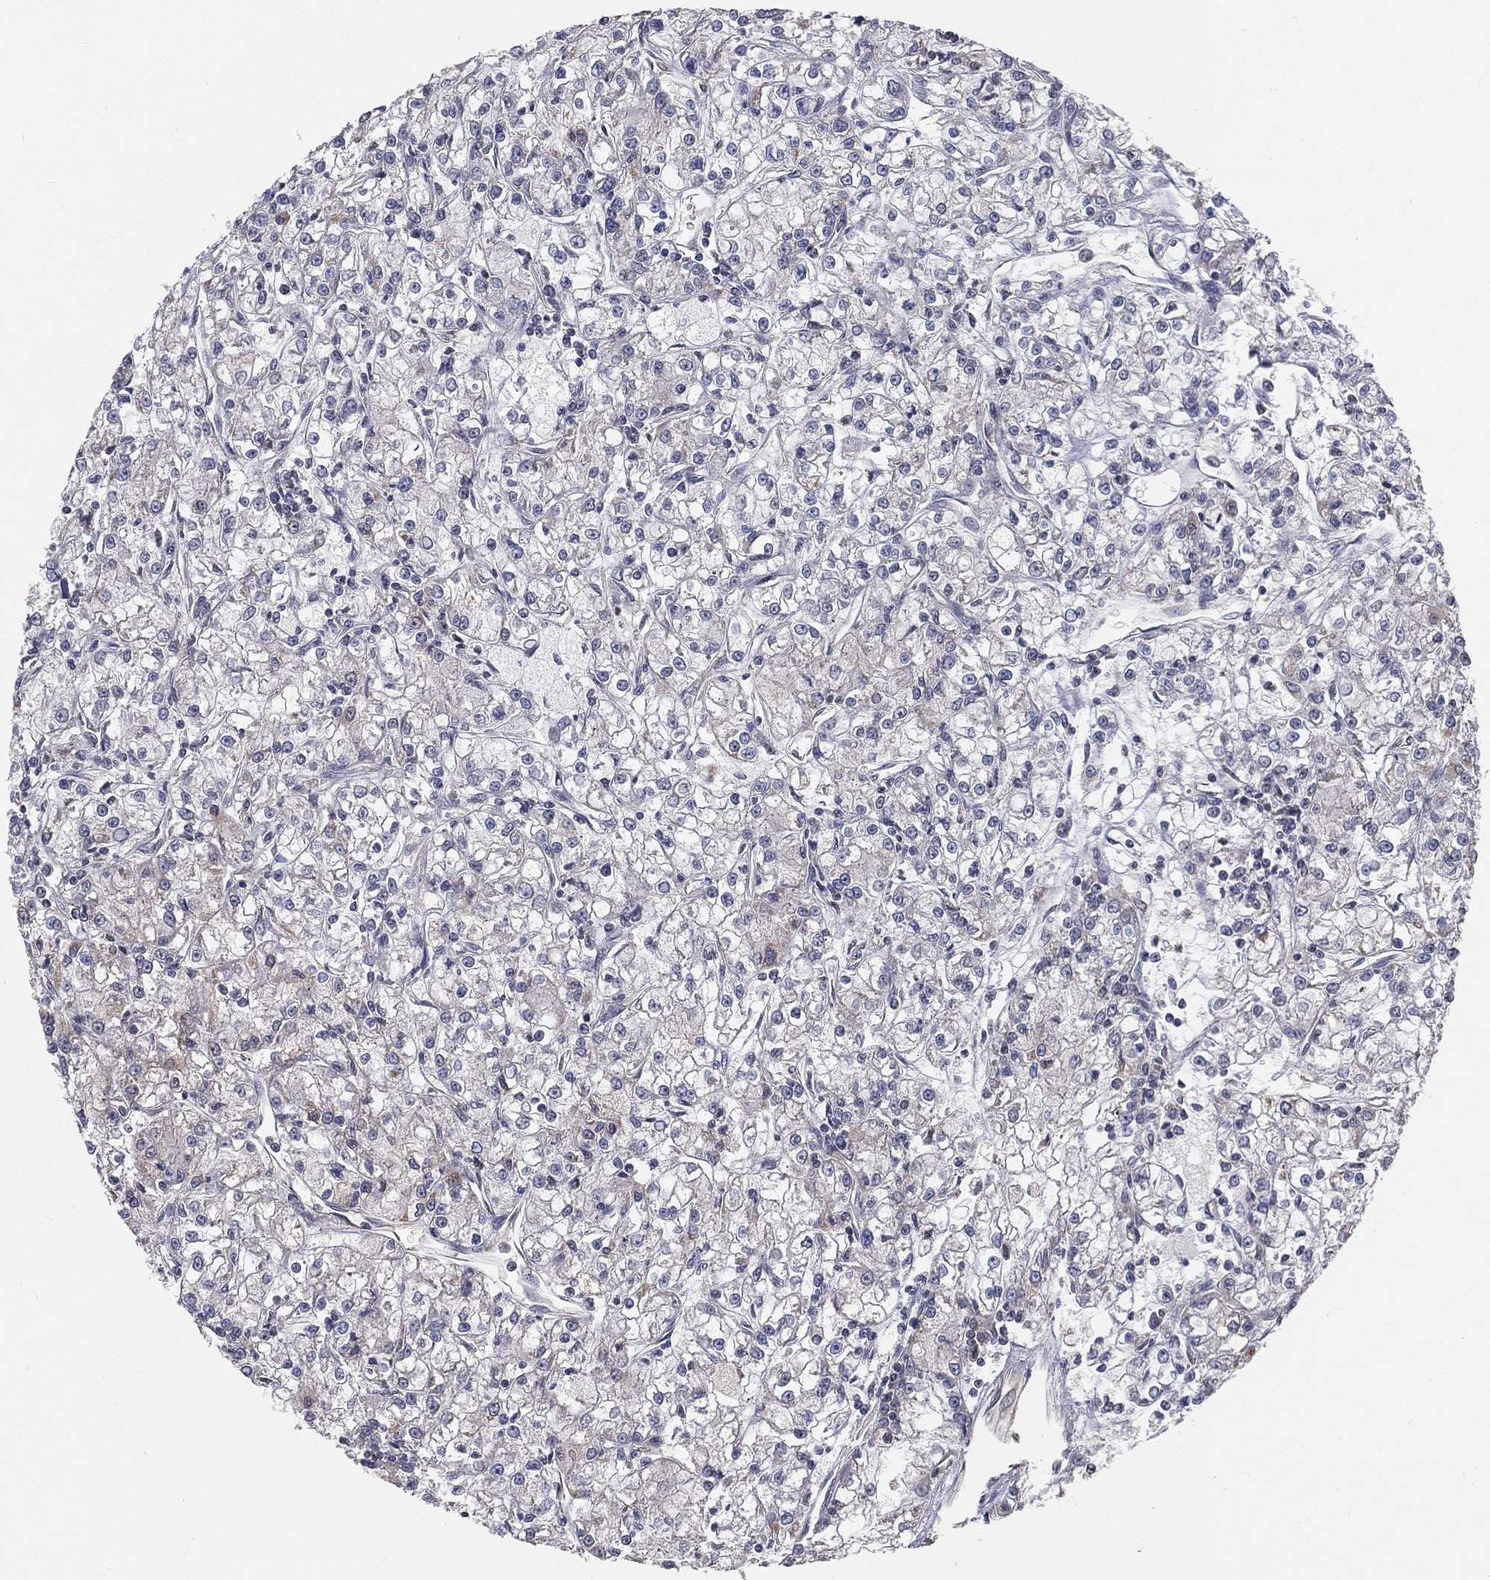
{"staining": {"intensity": "negative", "quantity": "none", "location": "none"}, "tissue": "renal cancer", "cell_type": "Tumor cells", "image_type": "cancer", "snomed": [{"axis": "morphology", "description": "Adenocarcinoma, NOS"}, {"axis": "topography", "description": "Kidney"}], "caption": "A high-resolution photomicrograph shows immunohistochemistry staining of adenocarcinoma (renal), which exhibits no significant positivity in tumor cells.", "gene": "HADH", "patient": {"sex": "female", "age": 59}}